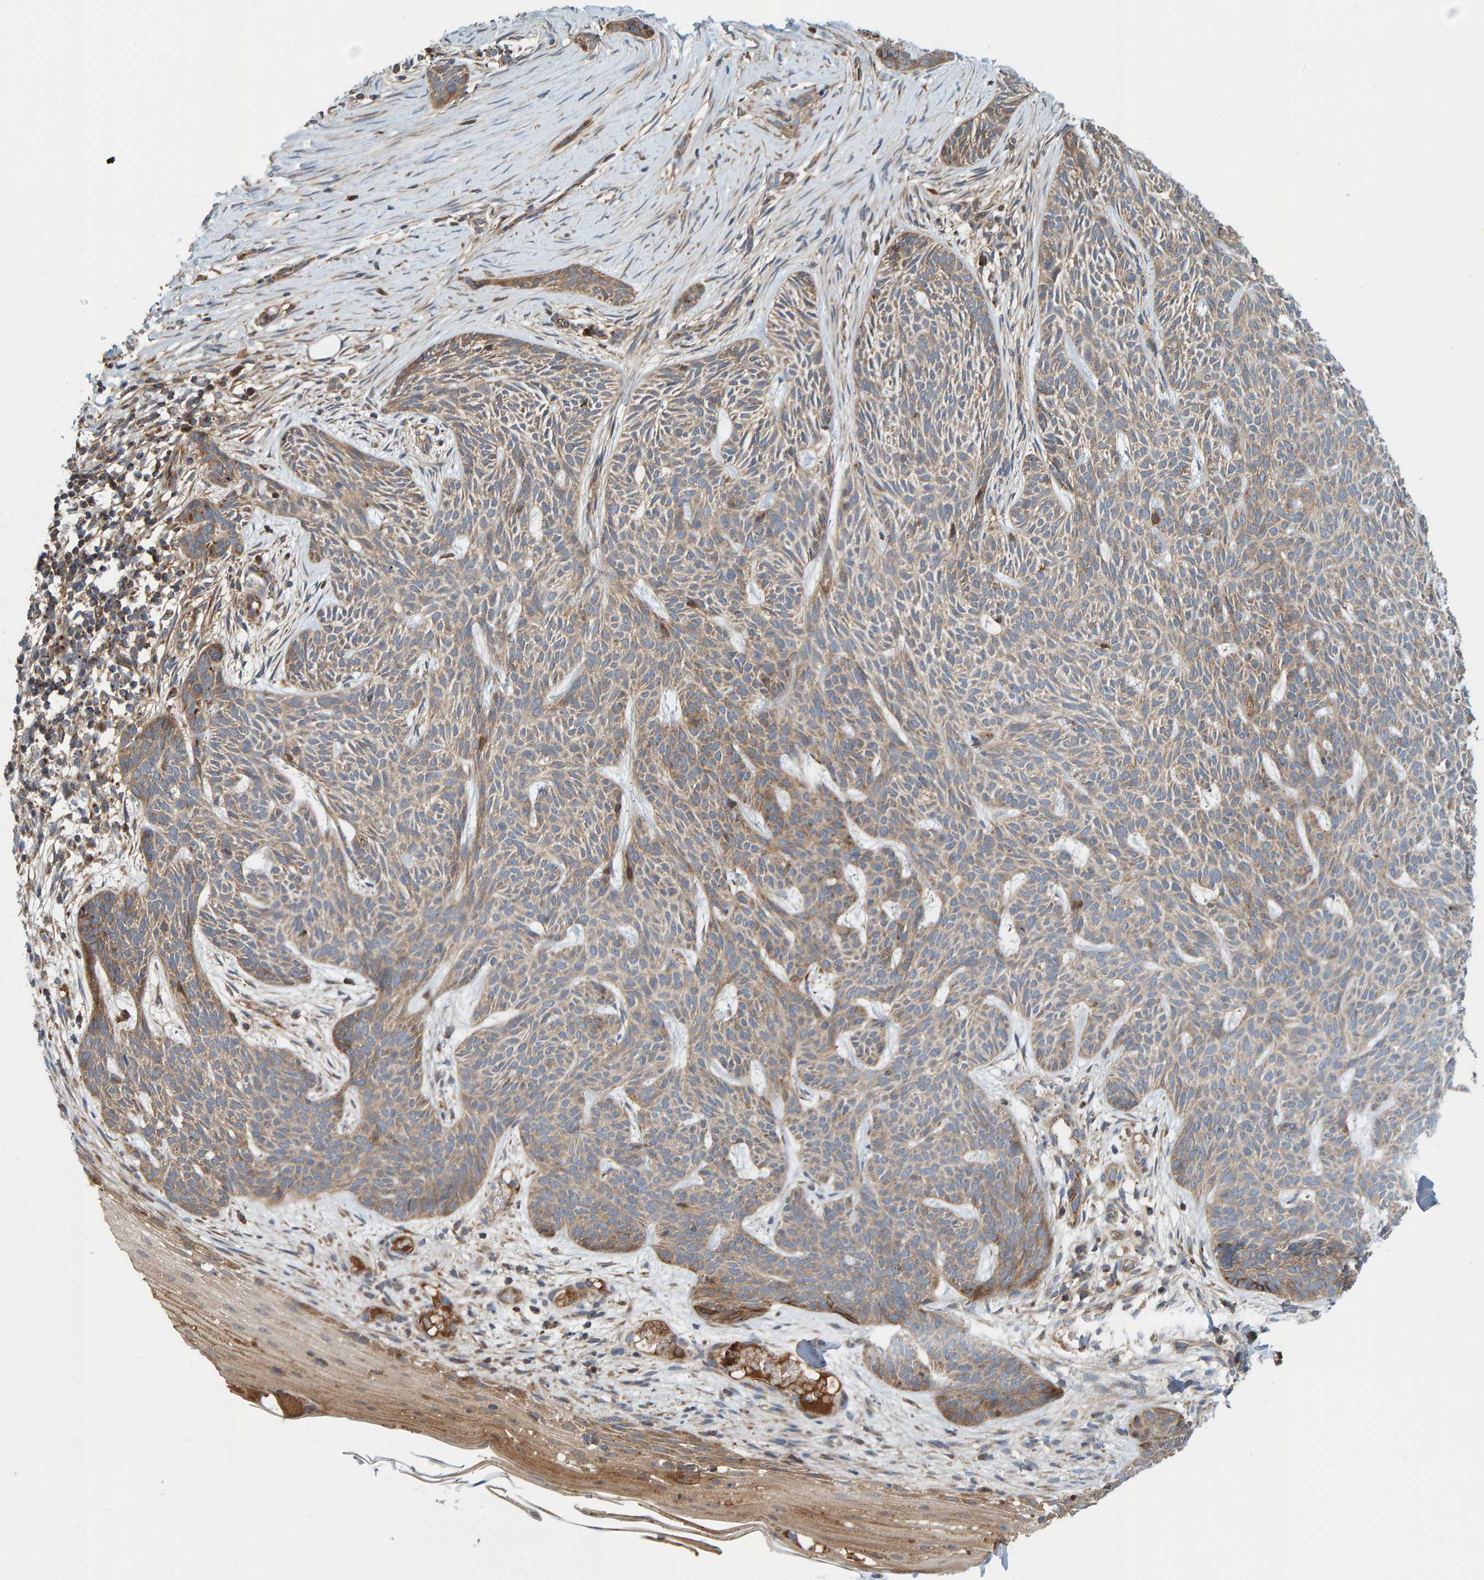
{"staining": {"intensity": "weak", "quantity": ">75%", "location": "cytoplasmic/membranous"}, "tissue": "skin cancer", "cell_type": "Tumor cells", "image_type": "cancer", "snomed": [{"axis": "morphology", "description": "Basal cell carcinoma"}, {"axis": "topography", "description": "Skin"}], "caption": "A brown stain highlights weak cytoplasmic/membranous positivity of a protein in skin basal cell carcinoma tumor cells.", "gene": "KIAA0753", "patient": {"sex": "female", "age": 59}}